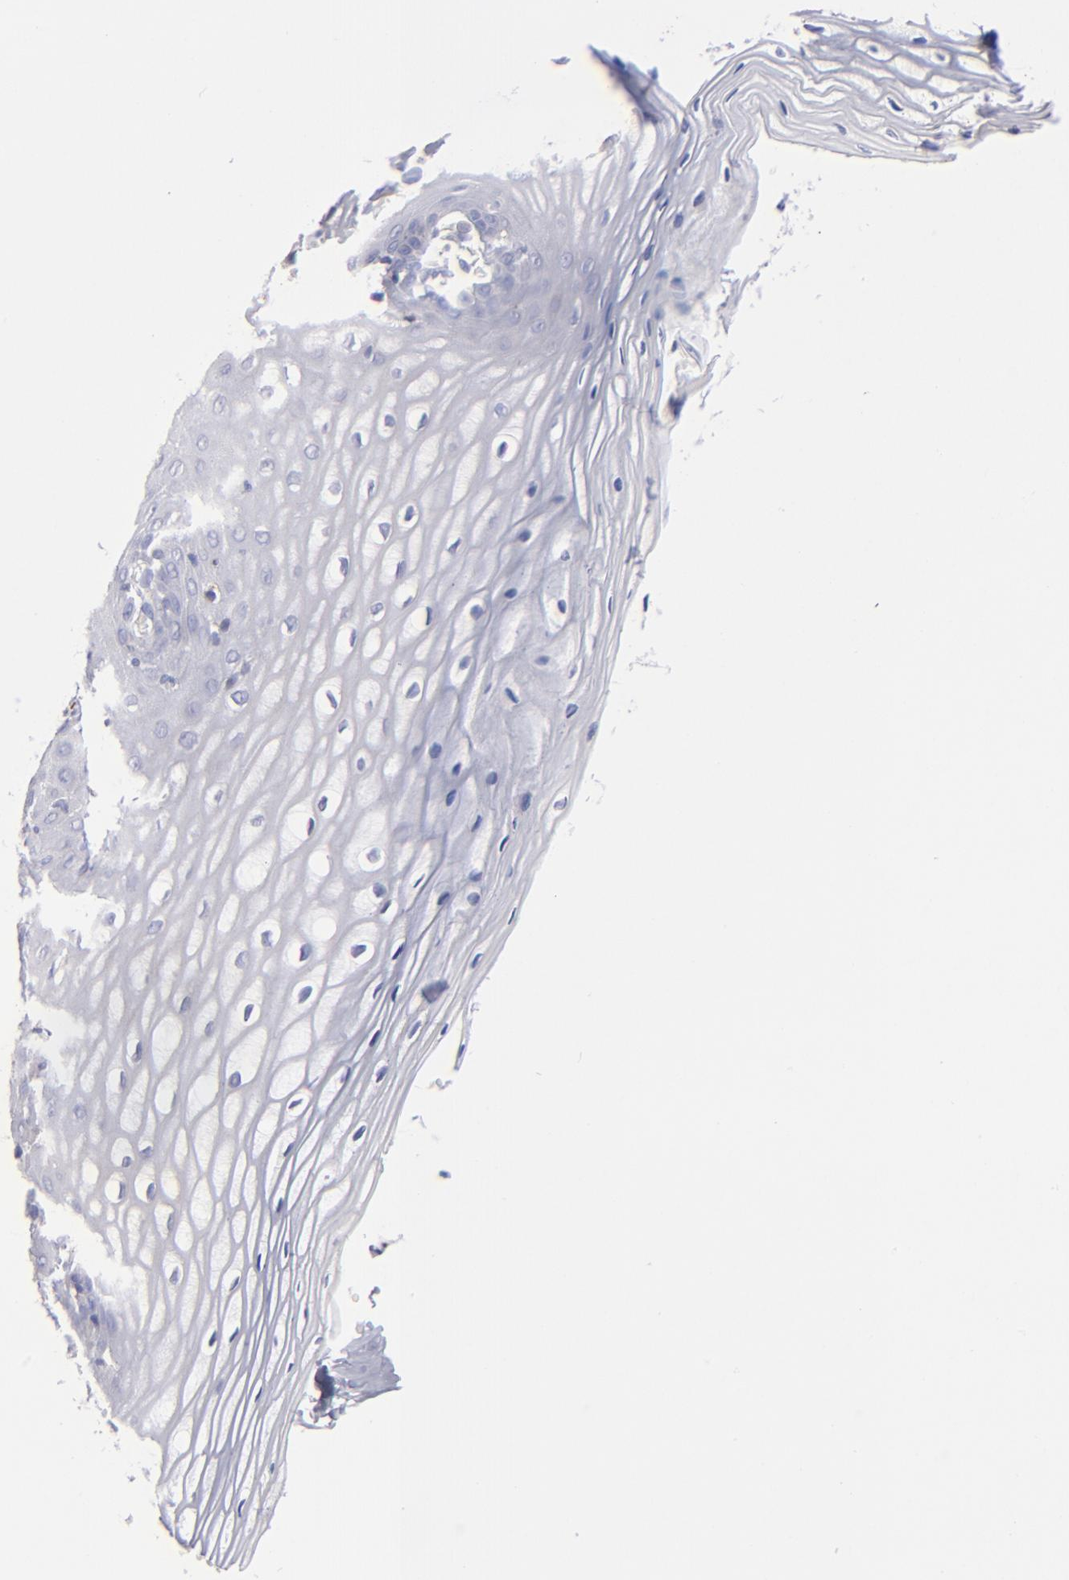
{"staining": {"intensity": "negative", "quantity": "none", "location": "none"}, "tissue": "vagina", "cell_type": "Squamous epithelial cells", "image_type": "normal", "snomed": [{"axis": "morphology", "description": "Normal tissue, NOS"}, {"axis": "topography", "description": "Vagina"}], "caption": "Vagina stained for a protein using immunohistochemistry shows no positivity squamous epithelial cells.", "gene": "MFGE8", "patient": {"sex": "female", "age": 55}}